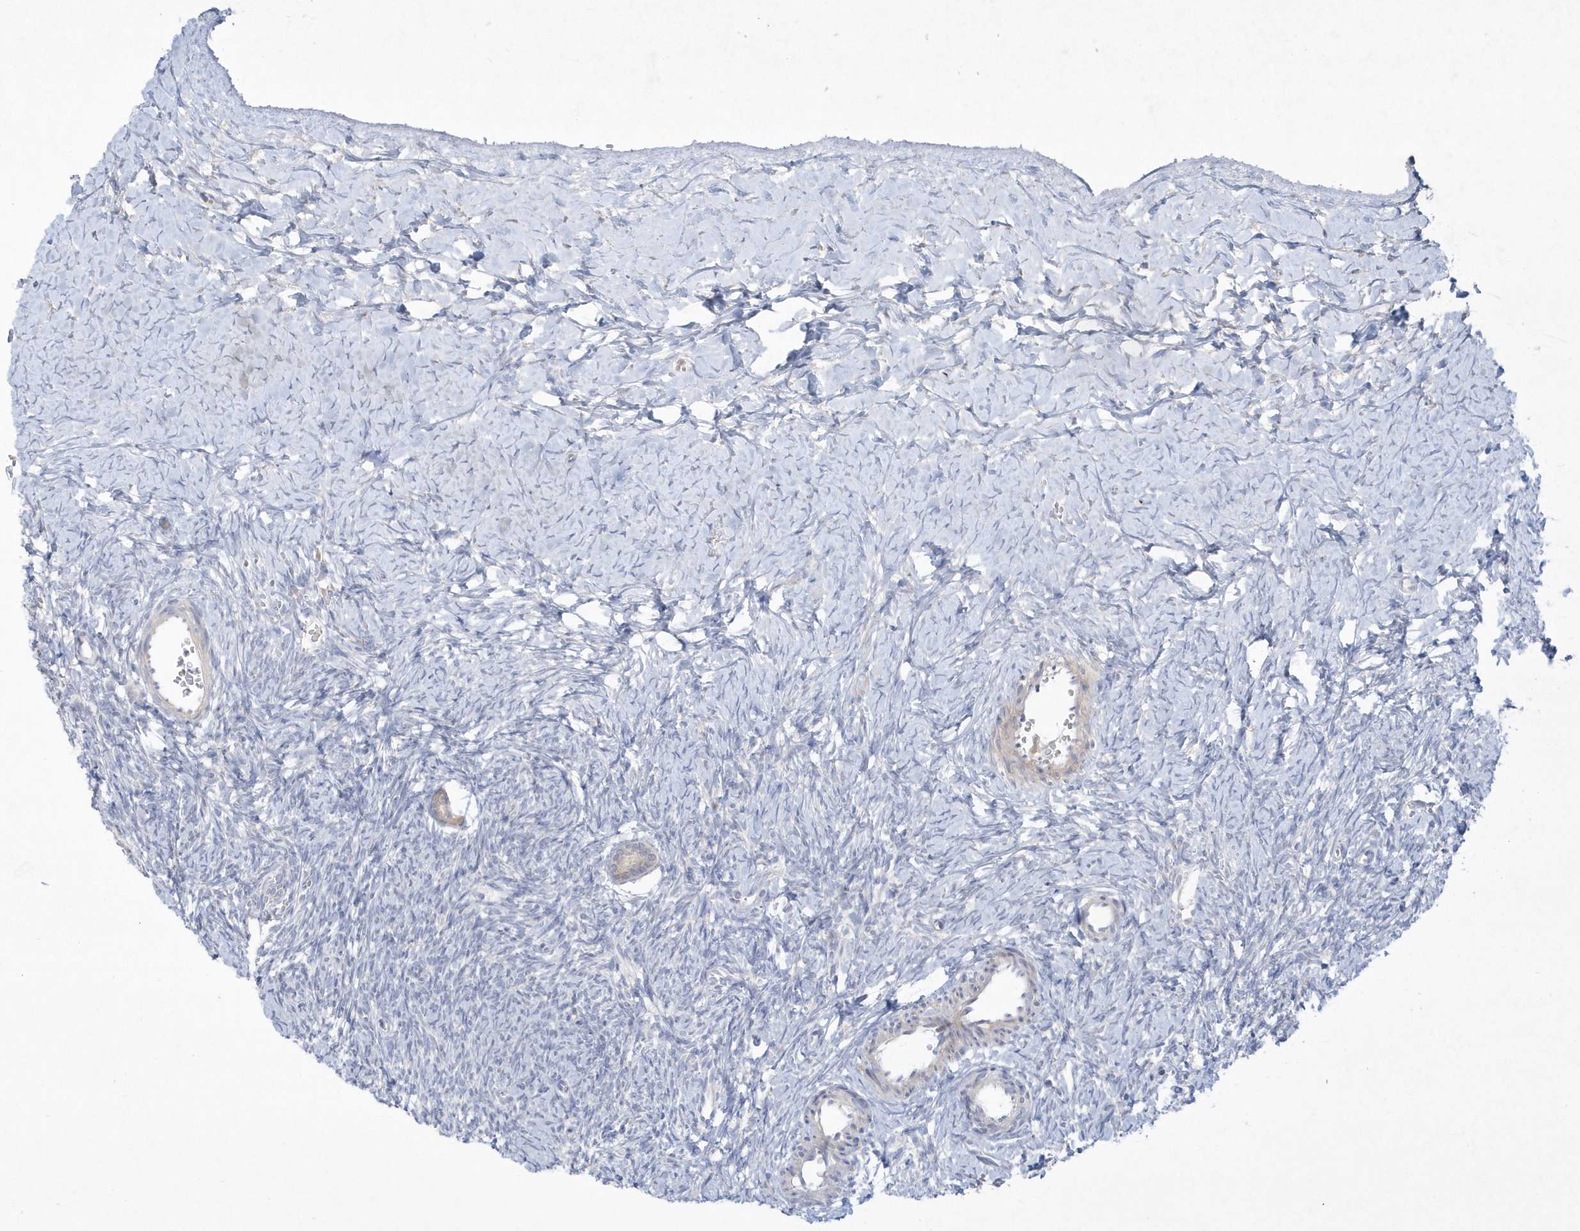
{"staining": {"intensity": "weak", "quantity": "<25%", "location": "cytoplasmic/membranous"}, "tissue": "ovary", "cell_type": "Follicle cells", "image_type": "normal", "snomed": [{"axis": "morphology", "description": "Normal tissue, NOS"}, {"axis": "morphology", "description": "Developmental malformation"}, {"axis": "topography", "description": "Ovary"}], "caption": "Immunohistochemistry (IHC) of benign ovary exhibits no positivity in follicle cells.", "gene": "LARS1", "patient": {"sex": "female", "age": 39}}